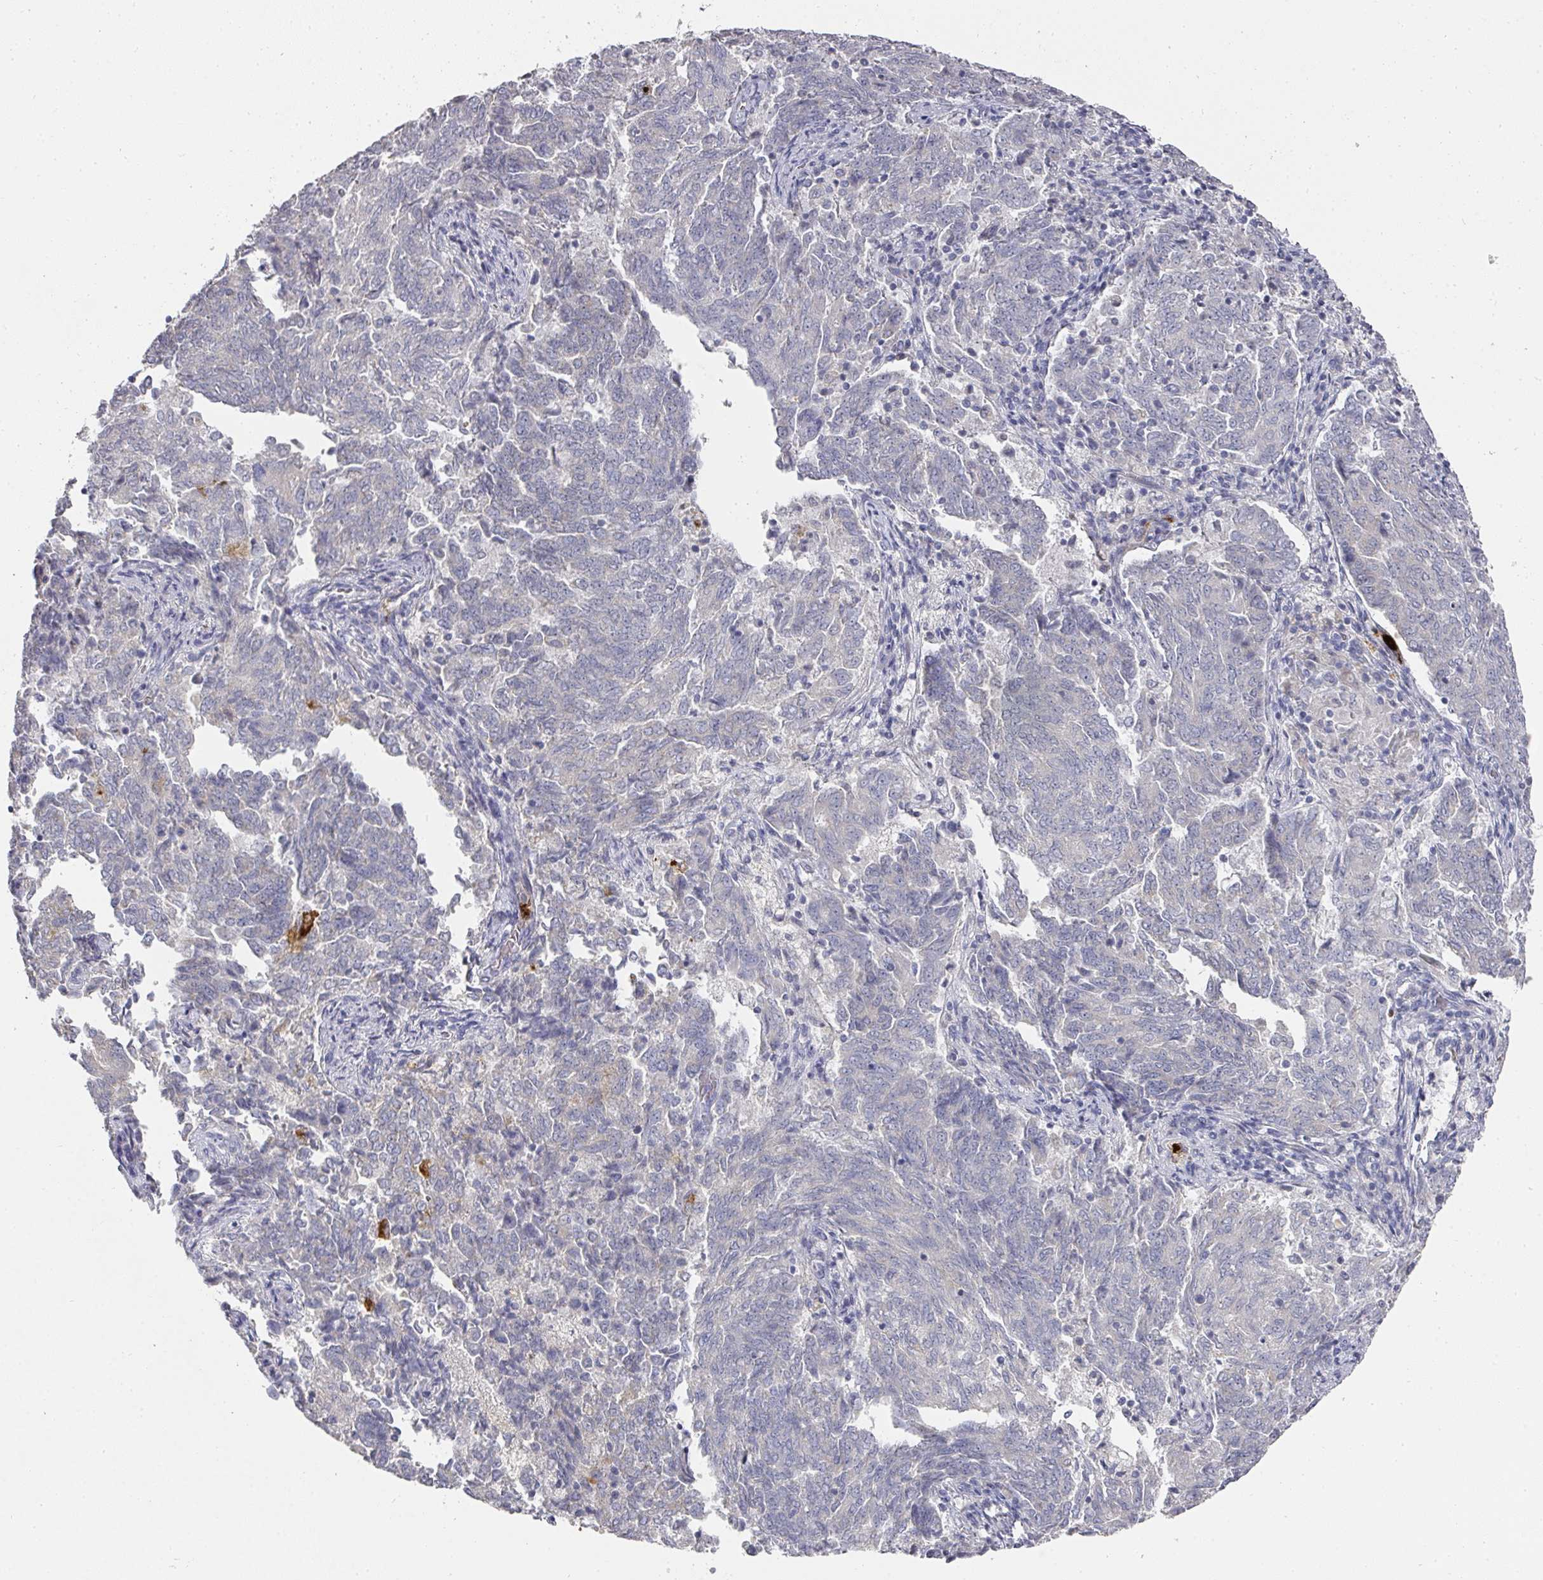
{"staining": {"intensity": "weak", "quantity": "<25%", "location": "cytoplasmic/membranous"}, "tissue": "endometrial cancer", "cell_type": "Tumor cells", "image_type": "cancer", "snomed": [{"axis": "morphology", "description": "Adenocarcinoma, NOS"}, {"axis": "topography", "description": "Endometrium"}], "caption": "The IHC micrograph has no significant expression in tumor cells of adenocarcinoma (endometrial) tissue. The staining was performed using DAB (3,3'-diaminobenzidine) to visualize the protein expression in brown, while the nuclei were stained in blue with hematoxylin (Magnification: 20x).", "gene": "CAMP", "patient": {"sex": "female", "age": 80}}